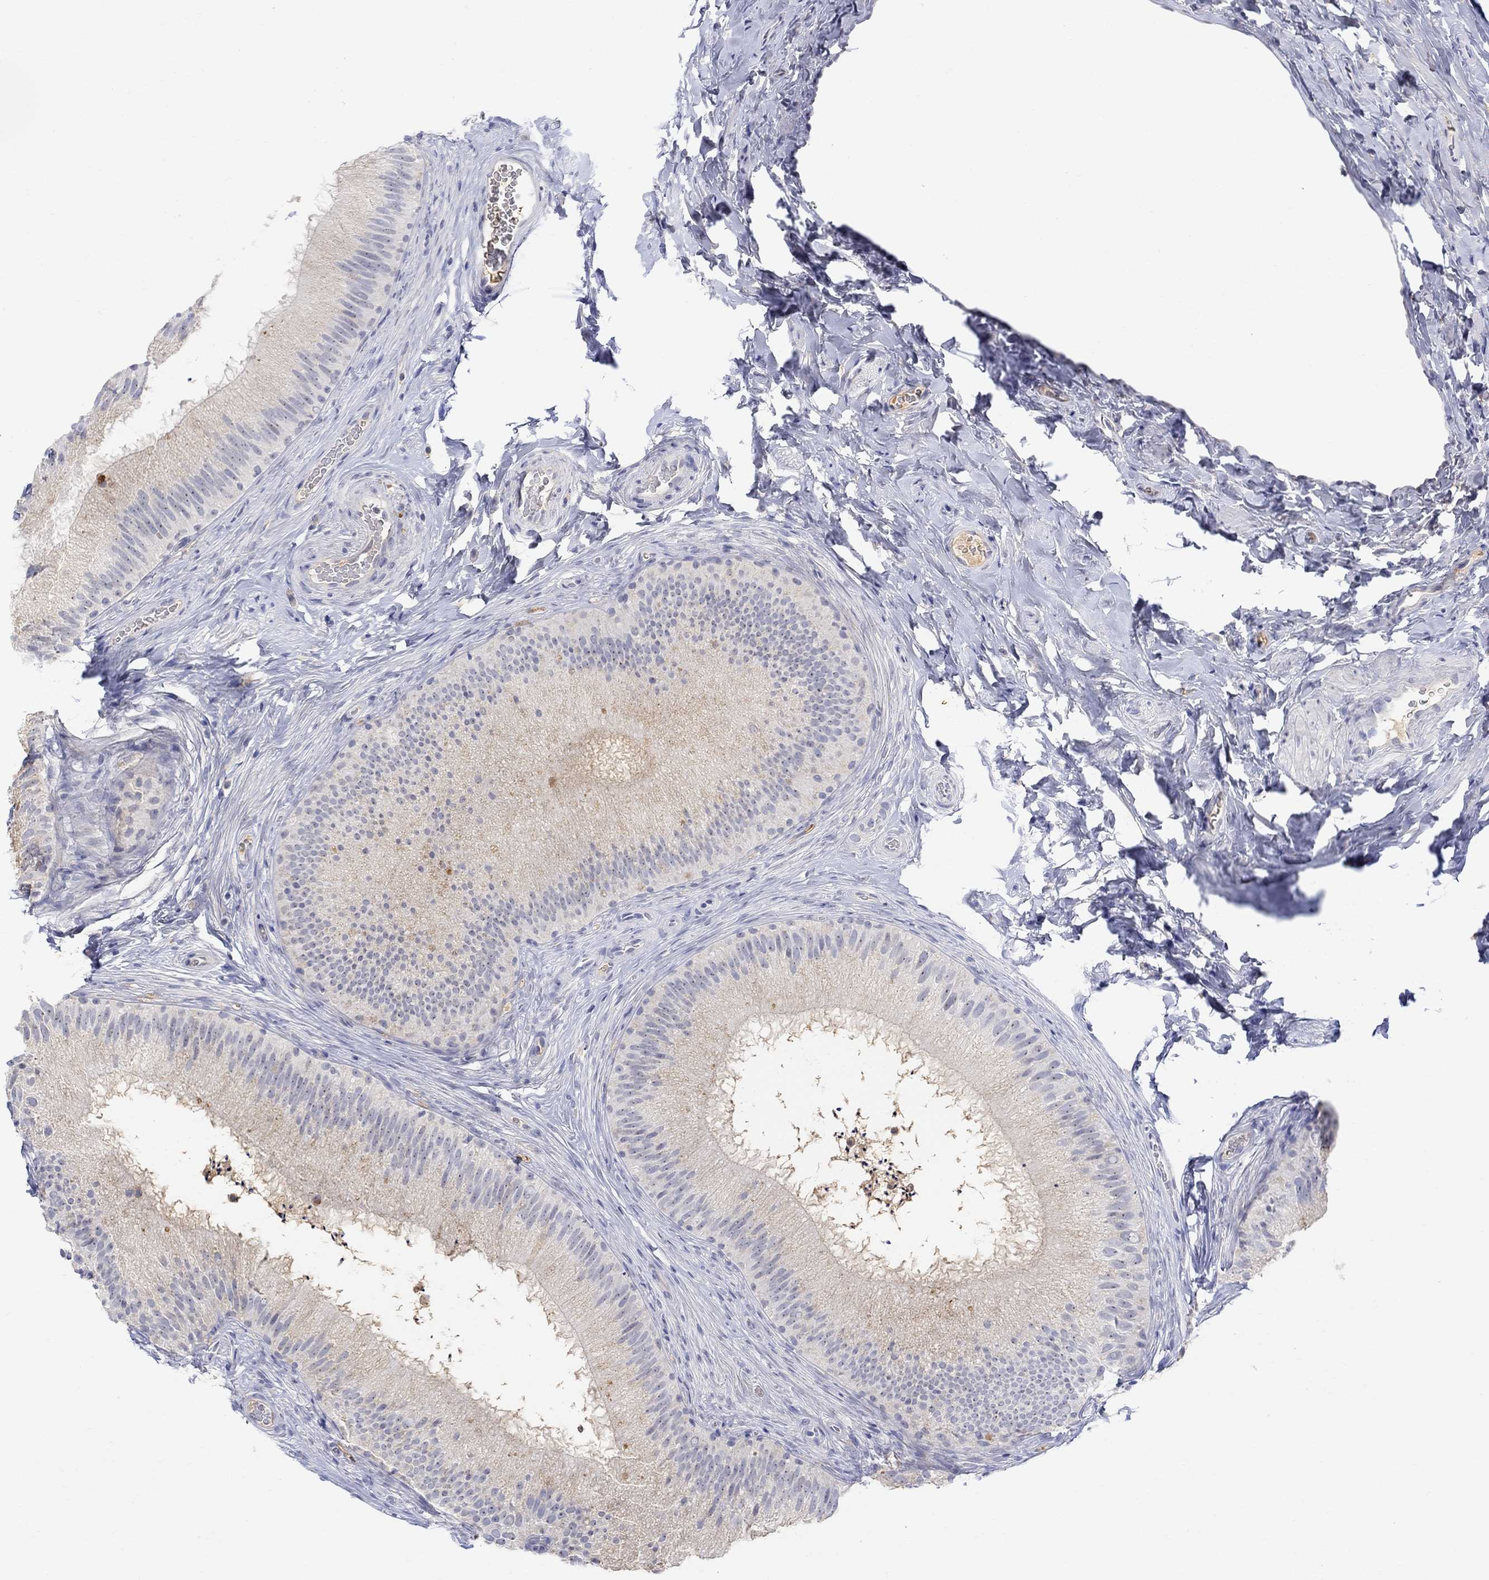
{"staining": {"intensity": "negative", "quantity": "none", "location": "none"}, "tissue": "epididymis", "cell_type": "Glandular cells", "image_type": "normal", "snomed": [{"axis": "morphology", "description": "Normal tissue, NOS"}, {"axis": "topography", "description": "Epididymis"}], "caption": "There is no significant staining in glandular cells of epididymis. (Immunohistochemistry (ihc), brightfield microscopy, high magnification).", "gene": "FNDC5", "patient": {"sex": "male", "age": 32}}